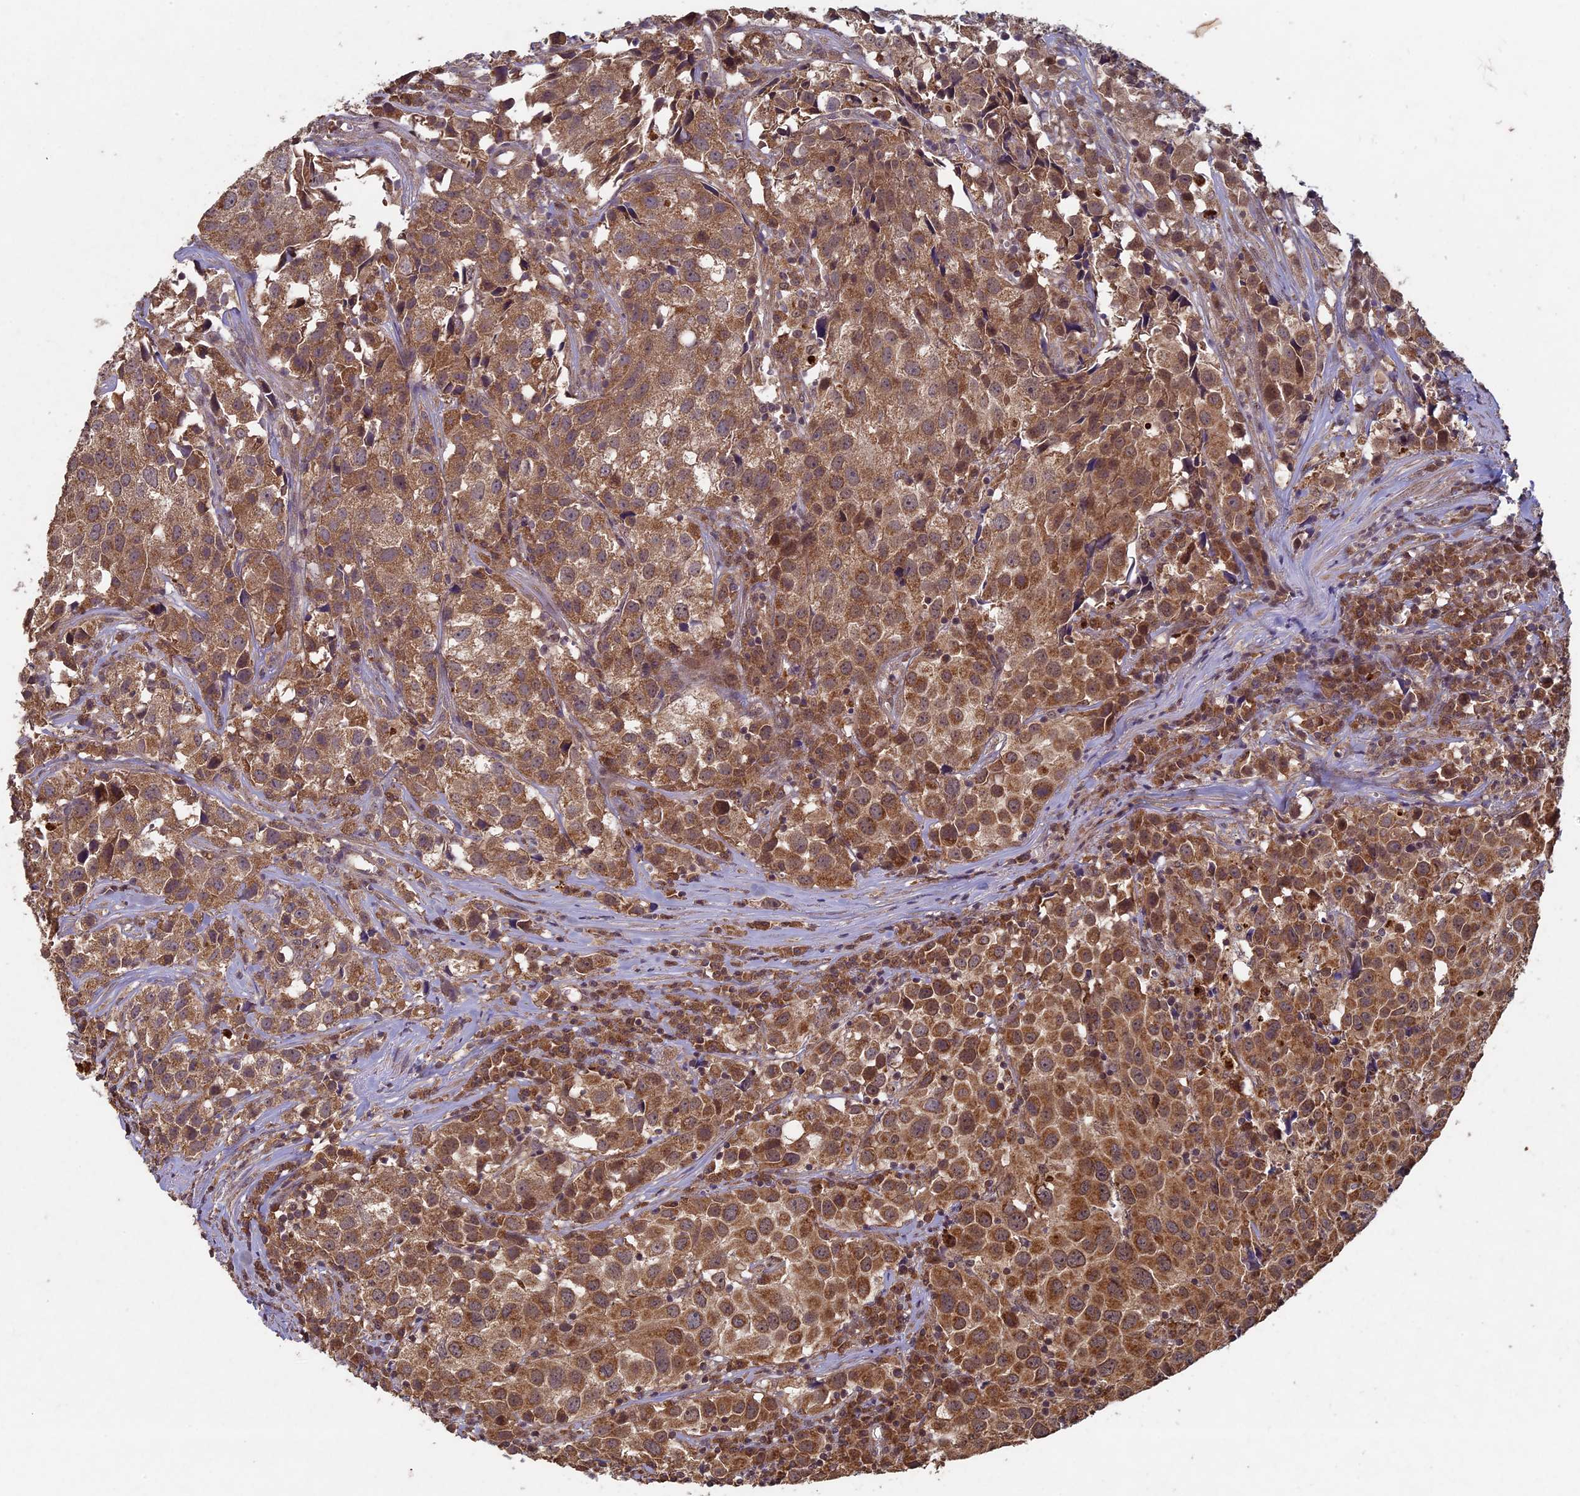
{"staining": {"intensity": "moderate", "quantity": ">75%", "location": "cytoplasmic/membranous"}, "tissue": "urothelial cancer", "cell_type": "Tumor cells", "image_type": "cancer", "snomed": [{"axis": "morphology", "description": "Urothelial carcinoma, High grade"}, {"axis": "topography", "description": "Urinary bladder"}], "caption": "Tumor cells exhibit moderate cytoplasmic/membranous expression in approximately >75% of cells in urothelial cancer.", "gene": "RCCD1", "patient": {"sex": "female", "age": 75}}